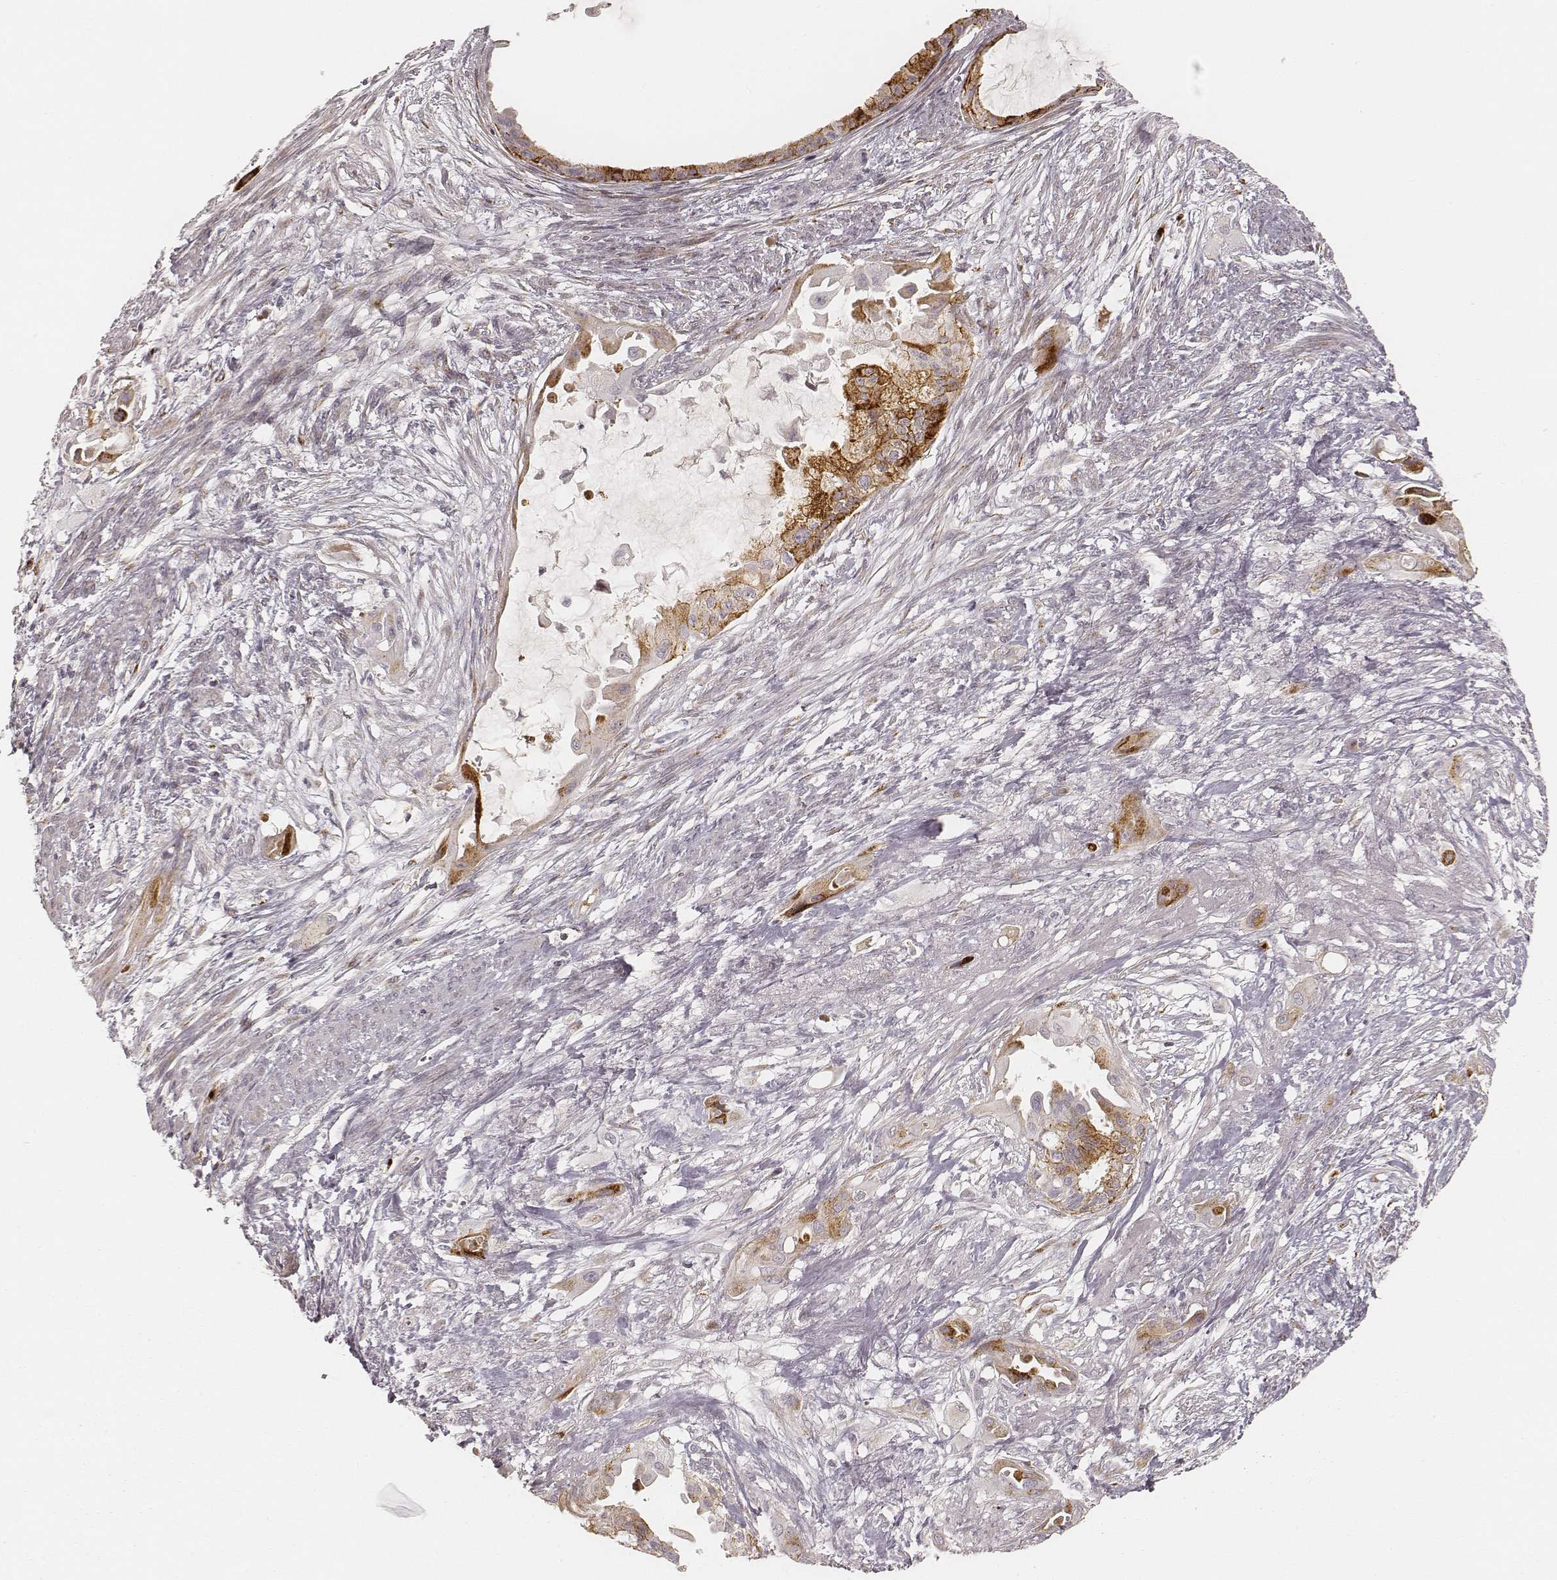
{"staining": {"intensity": "strong", "quantity": "25%-75%", "location": "cytoplasmic/membranous"}, "tissue": "endometrial cancer", "cell_type": "Tumor cells", "image_type": "cancer", "snomed": [{"axis": "morphology", "description": "Adenocarcinoma, NOS"}, {"axis": "topography", "description": "Endometrium"}], "caption": "A brown stain labels strong cytoplasmic/membranous positivity of a protein in human adenocarcinoma (endometrial) tumor cells. The staining was performed using DAB (3,3'-diaminobenzidine) to visualize the protein expression in brown, while the nuclei were stained in blue with hematoxylin (Magnification: 20x).", "gene": "GORASP2", "patient": {"sex": "female", "age": 86}}